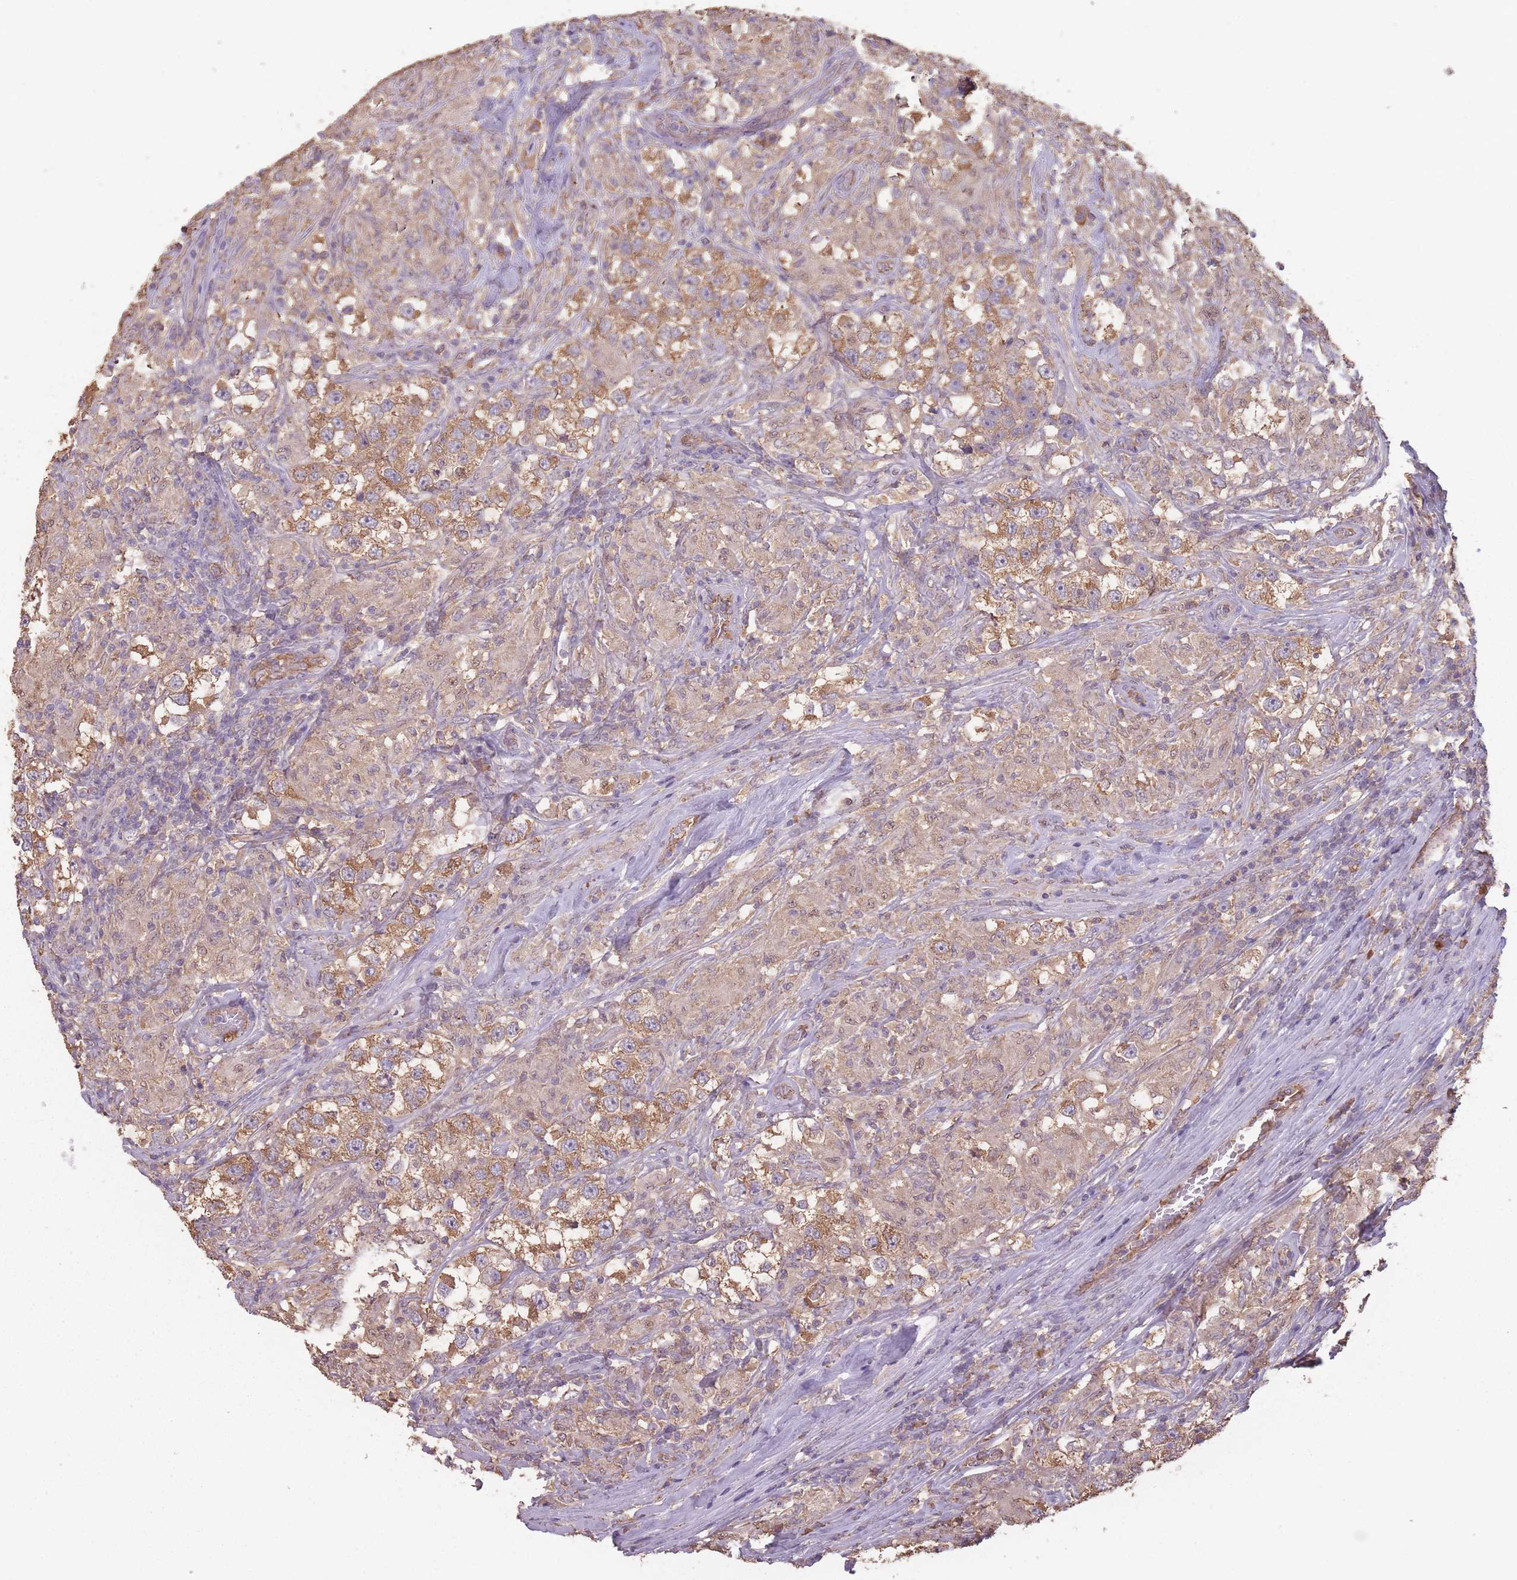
{"staining": {"intensity": "moderate", "quantity": ">75%", "location": "cytoplasmic/membranous"}, "tissue": "testis cancer", "cell_type": "Tumor cells", "image_type": "cancer", "snomed": [{"axis": "morphology", "description": "Seminoma, NOS"}, {"axis": "topography", "description": "Testis"}], "caption": "Tumor cells exhibit medium levels of moderate cytoplasmic/membranous expression in about >75% of cells in human testis seminoma. (Brightfield microscopy of DAB IHC at high magnification).", "gene": "SANBR", "patient": {"sex": "male", "age": 46}}